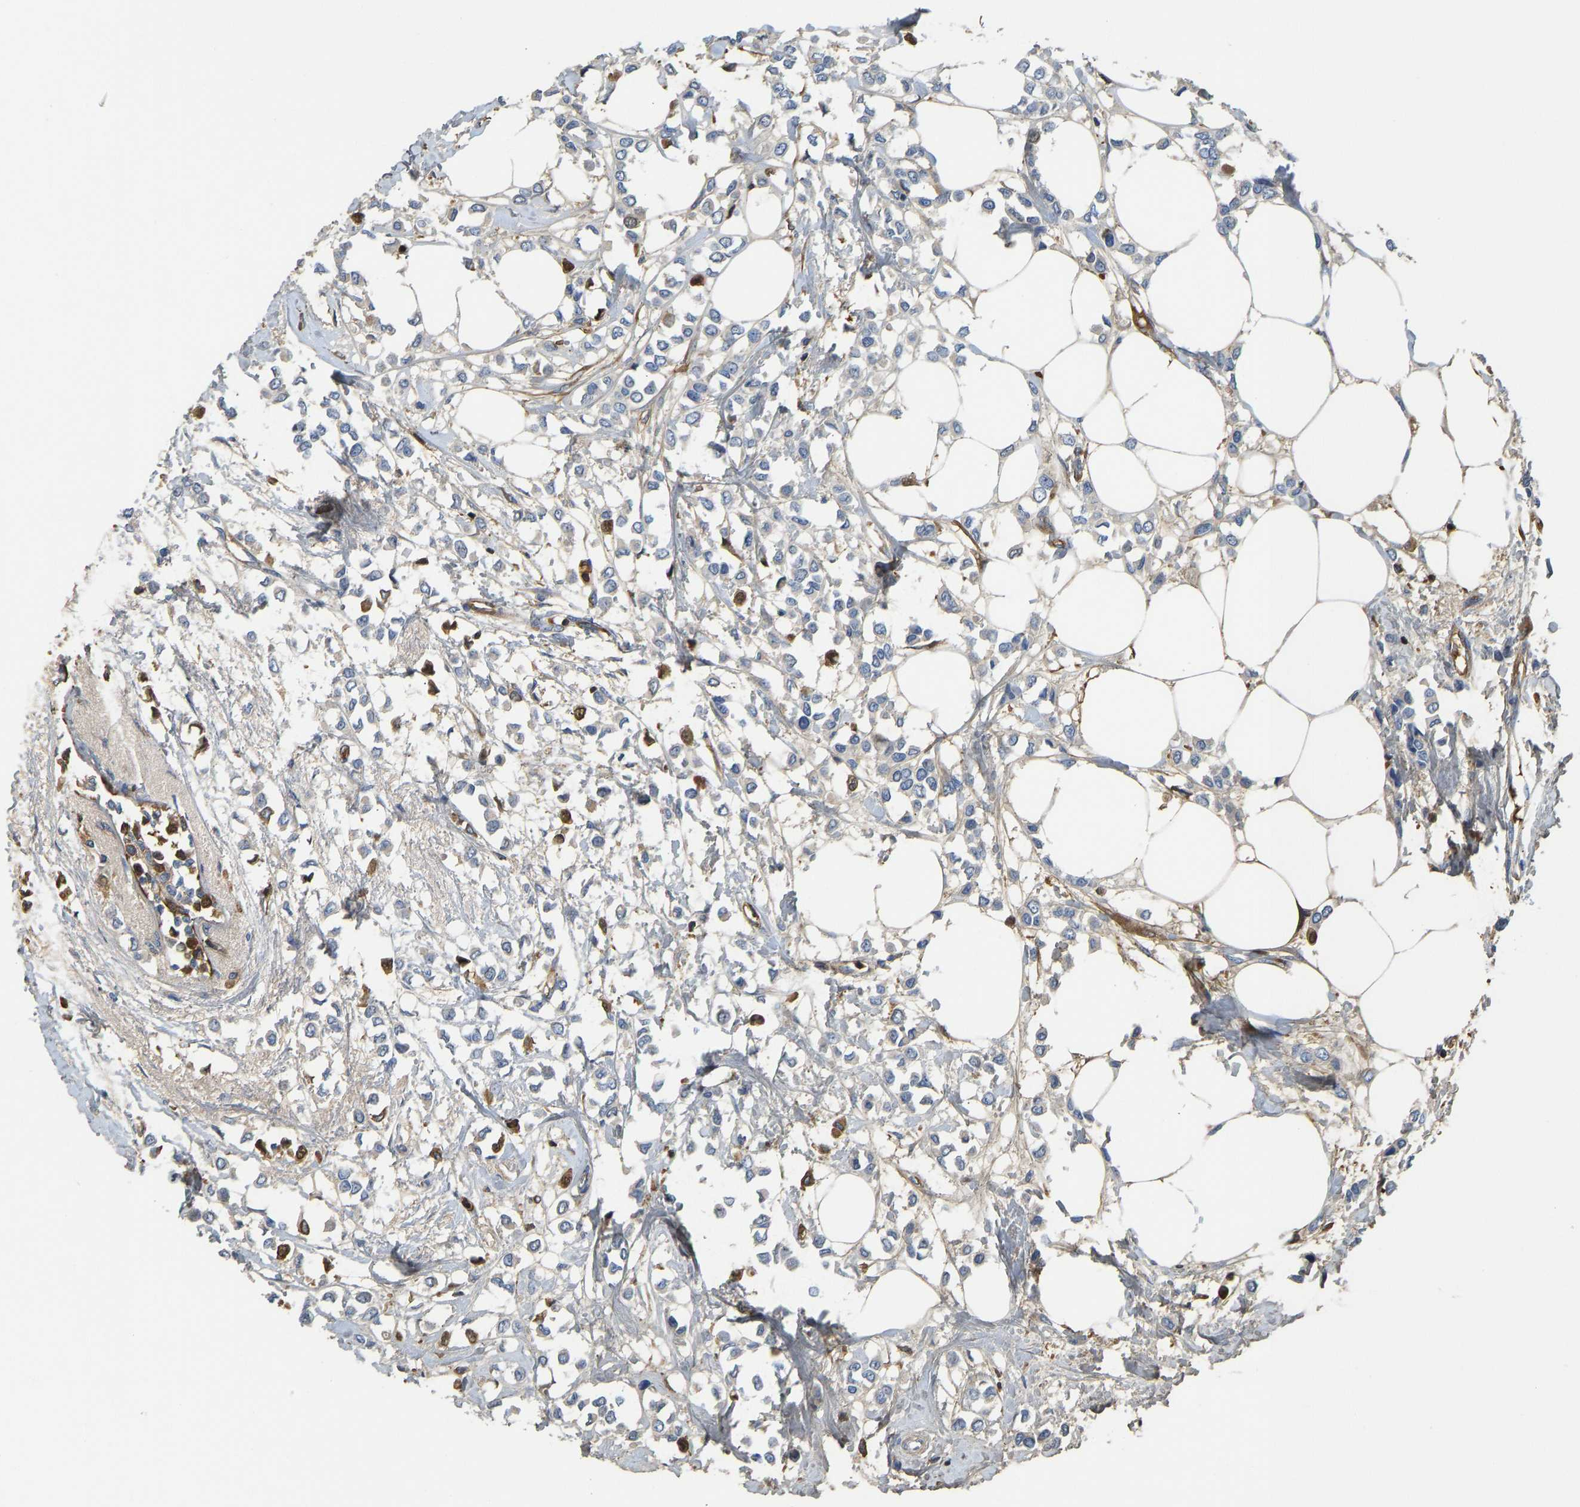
{"staining": {"intensity": "negative", "quantity": "none", "location": "none"}, "tissue": "breast cancer", "cell_type": "Tumor cells", "image_type": "cancer", "snomed": [{"axis": "morphology", "description": "Lobular carcinoma"}, {"axis": "topography", "description": "Breast"}], "caption": "DAB (3,3'-diaminobenzidine) immunohistochemical staining of breast cancer (lobular carcinoma) exhibits no significant expression in tumor cells.", "gene": "VCPKMT", "patient": {"sex": "female", "age": 51}}